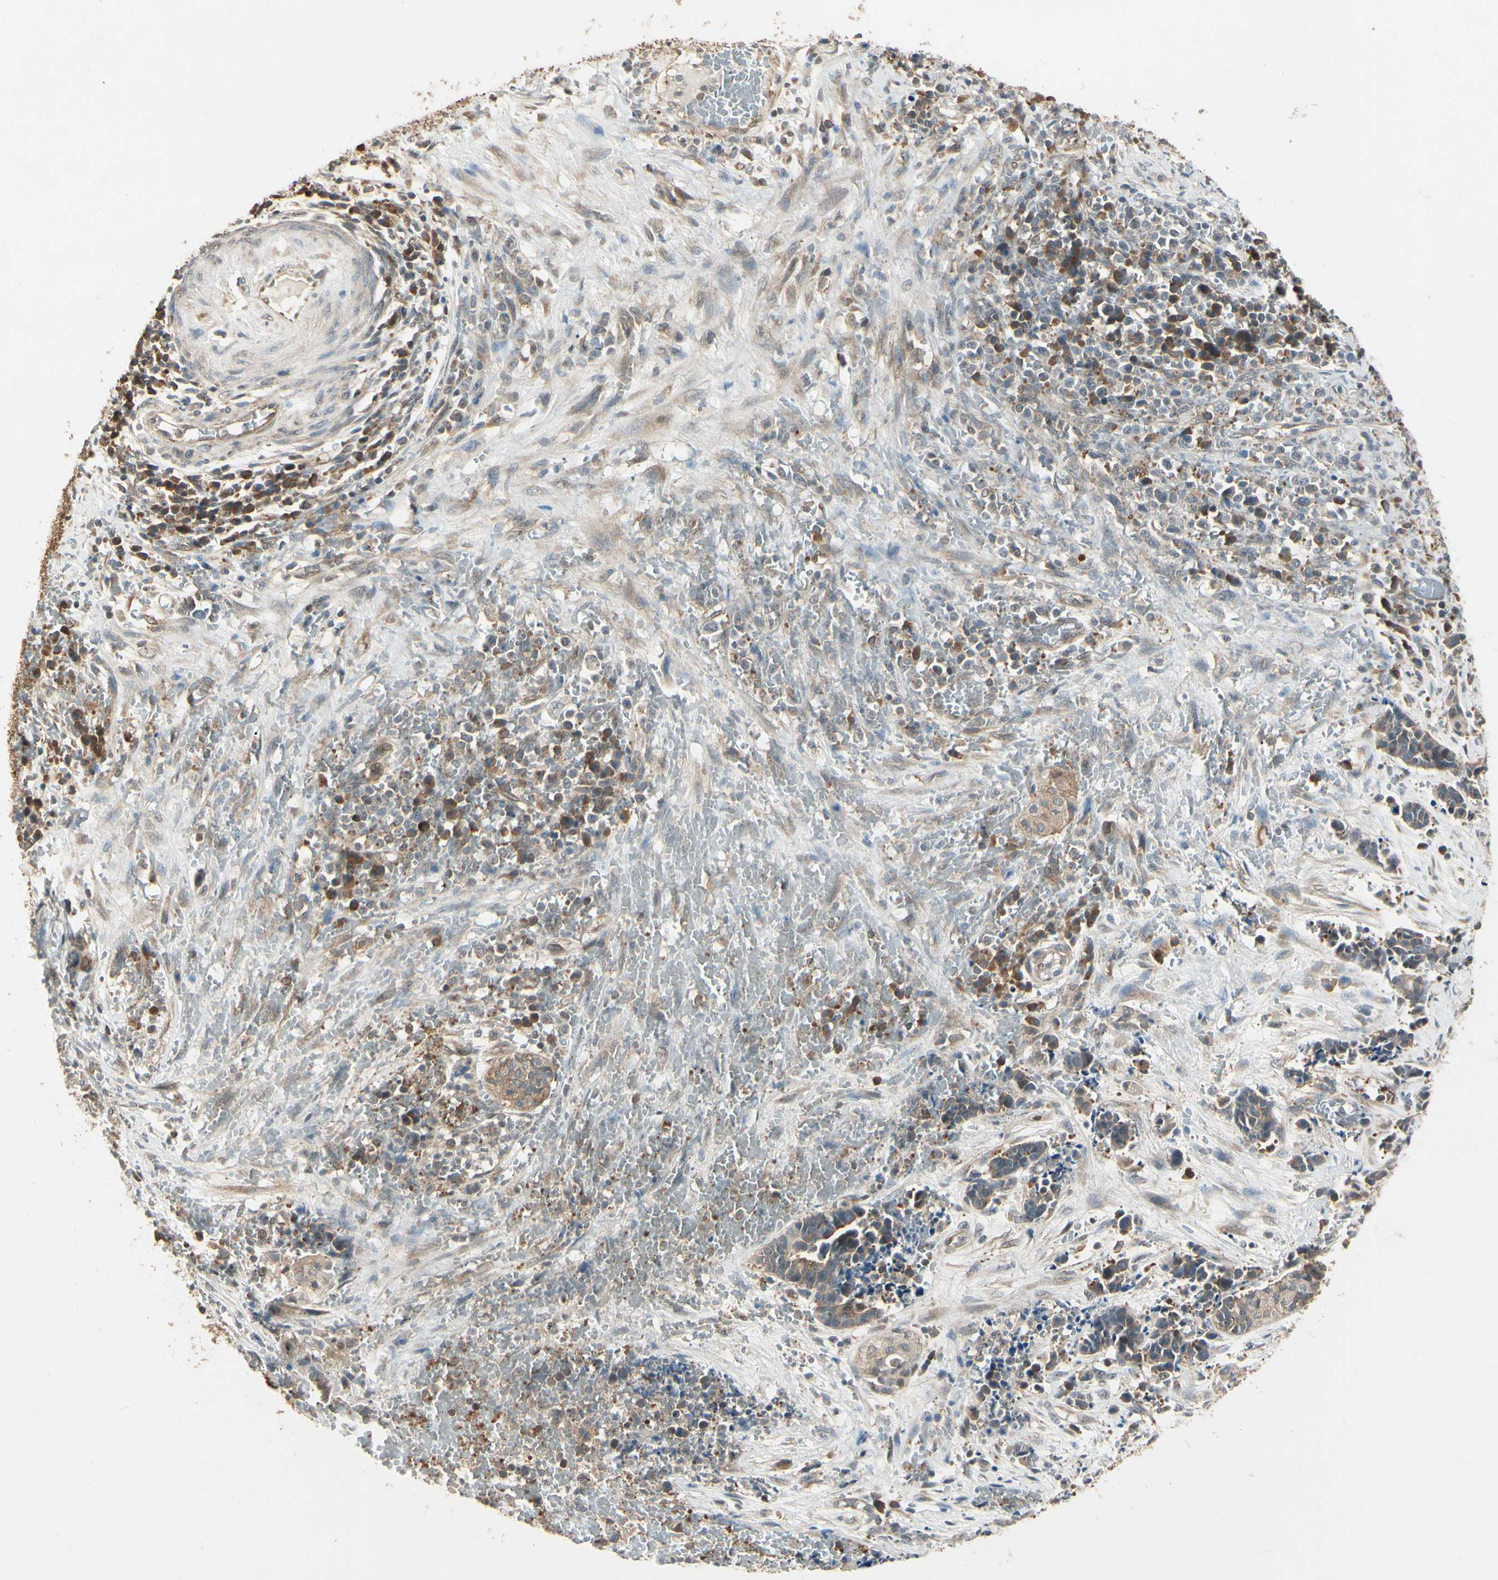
{"staining": {"intensity": "moderate", "quantity": ">75%", "location": "cytoplasmic/membranous"}, "tissue": "cervical cancer", "cell_type": "Tumor cells", "image_type": "cancer", "snomed": [{"axis": "morphology", "description": "Squamous cell carcinoma, NOS"}, {"axis": "topography", "description": "Cervix"}], "caption": "Tumor cells reveal moderate cytoplasmic/membranous expression in about >75% of cells in cervical squamous cell carcinoma.", "gene": "CCT7", "patient": {"sex": "female", "age": 35}}